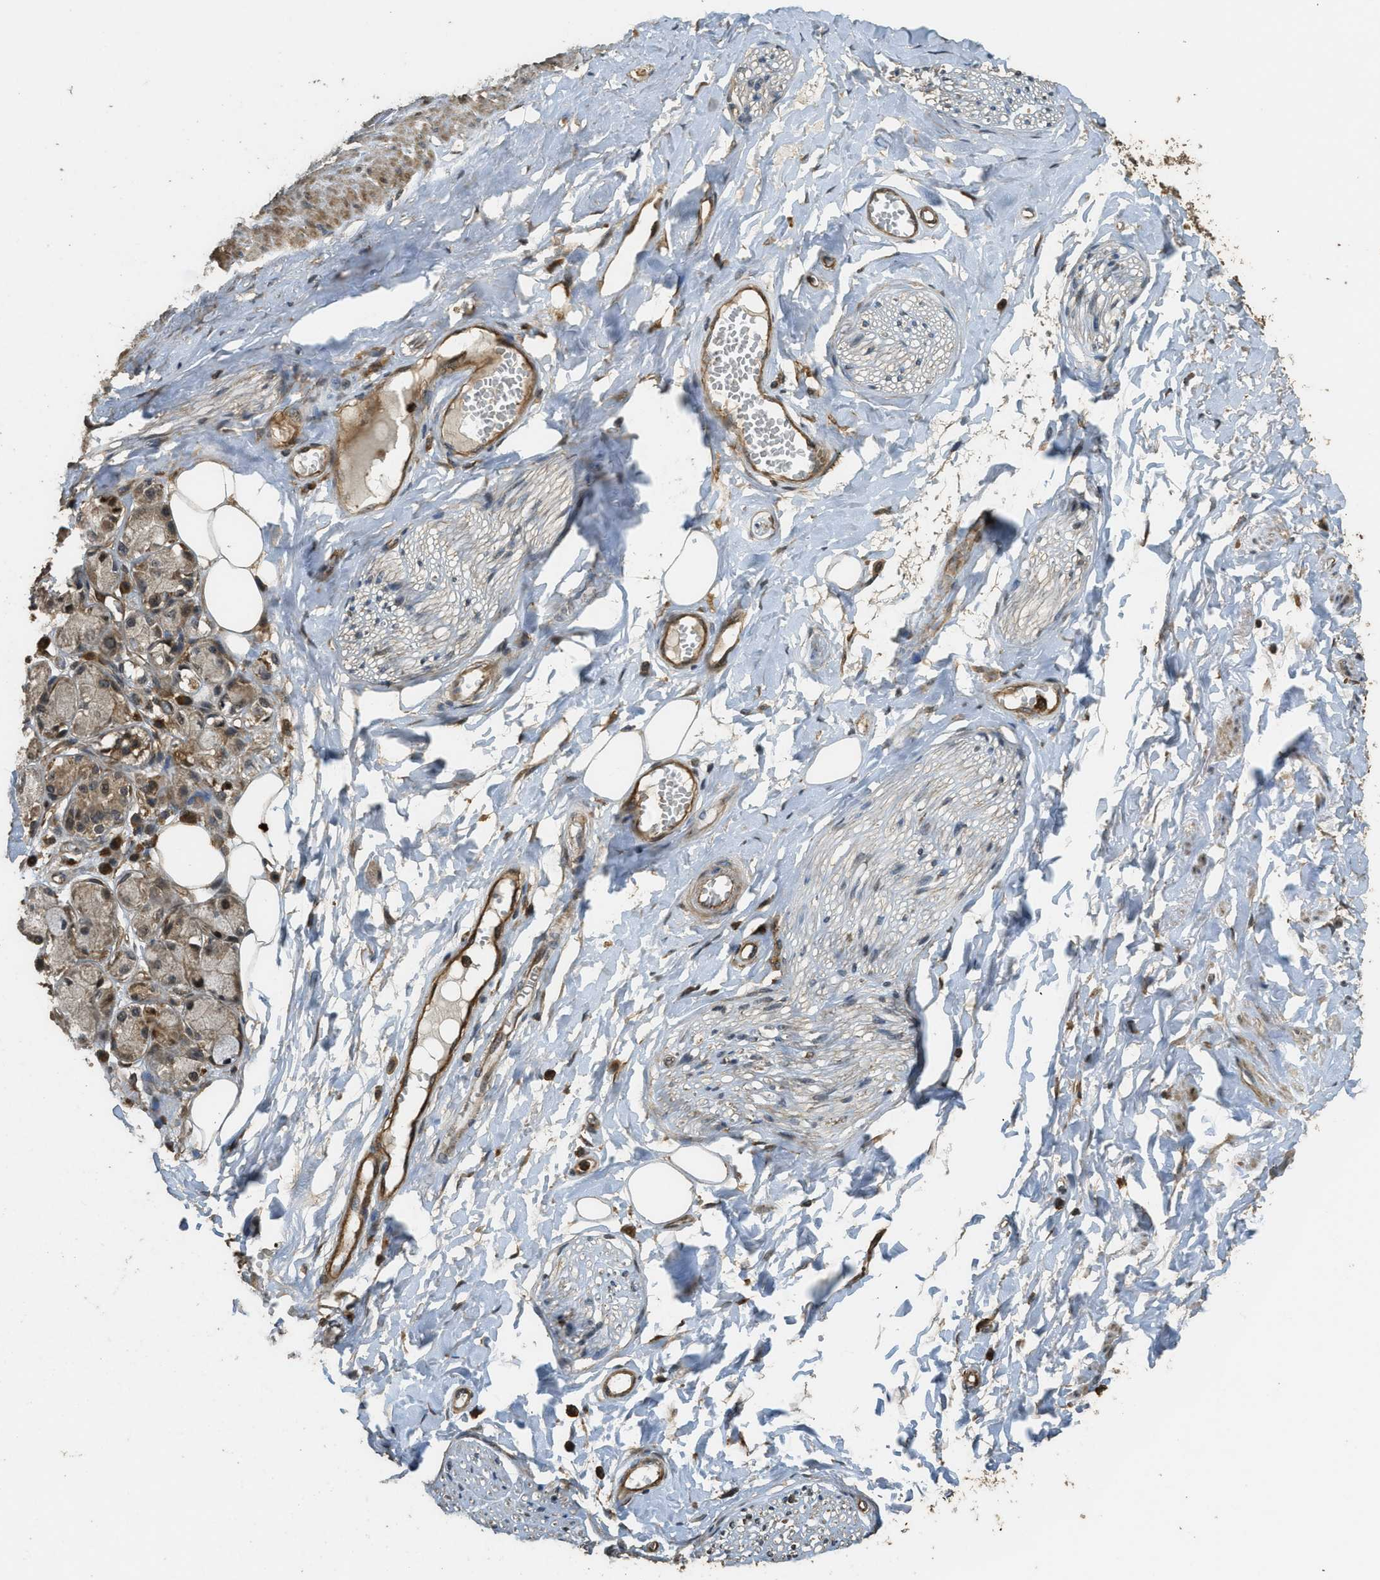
{"staining": {"intensity": "strong", "quantity": ">75%", "location": "cytoplasmic/membranous,nuclear"}, "tissue": "adipose tissue", "cell_type": "Adipocytes", "image_type": "normal", "snomed": [{"axis": "morphology", "description": "Normal tissue, NOS"}, {"axis": "morphology", "description": "Inflammation, NOS"}, {"axis": "topography", "description": "Salivary gland"}, {"axis": "topography", "description": "Peripheral nerve tissue"}], "caption": "DAB immunohistochemical staining of normal human adipose tissue reveals strong cytoplasmic/membranous,nuclear protein positivity in approximately >75% of adipocytes. The staining was performed using DAB to visualize the protein expression in brown, while the nuclei were stained in blue with hematoxylin (Magnification: 20x).", "gene": "PPP6R3", "patient": {"sex": "female", "age": 75}}